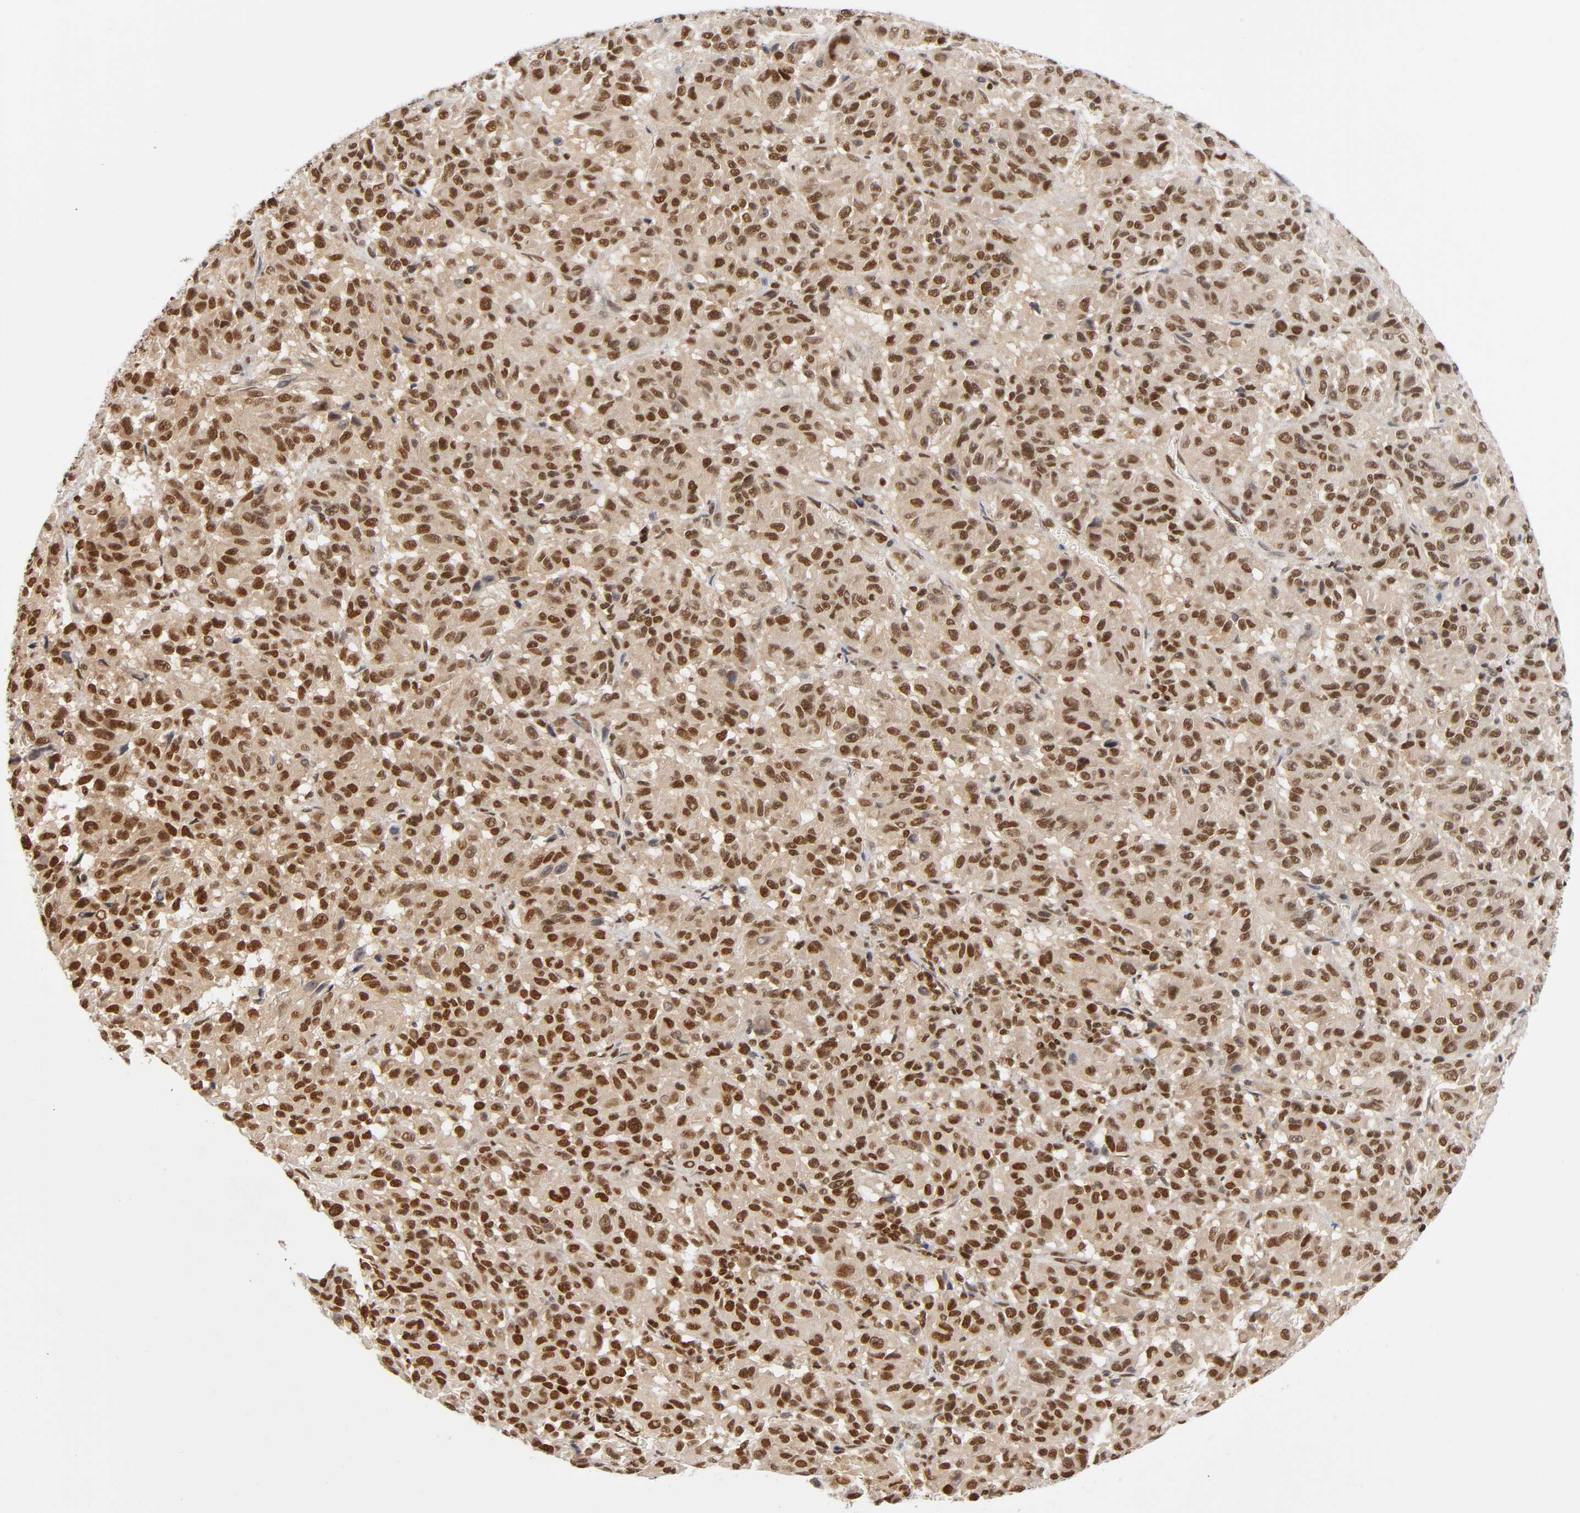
{"staining": {"intensity": "strong", "quantity": ">75%", "location": "nuclear"}, "tissue": "melanoma", "cell_type": "Tumor cells", "image_type": "cancer", "snomed": [{"axis": "morphology", "description": "Malignant melanoma, Metastatic site"}, {"axis": "topography", "description": "Lung"}], "caption": "An immunohistochemistry micrograph of tumor tissue is shown. Protein staining in brown highlights strong nuclear positivity in melanoma within tumor cells.", "gene": "ILKAP", "patient": {"sex": "male", "age": 64}}